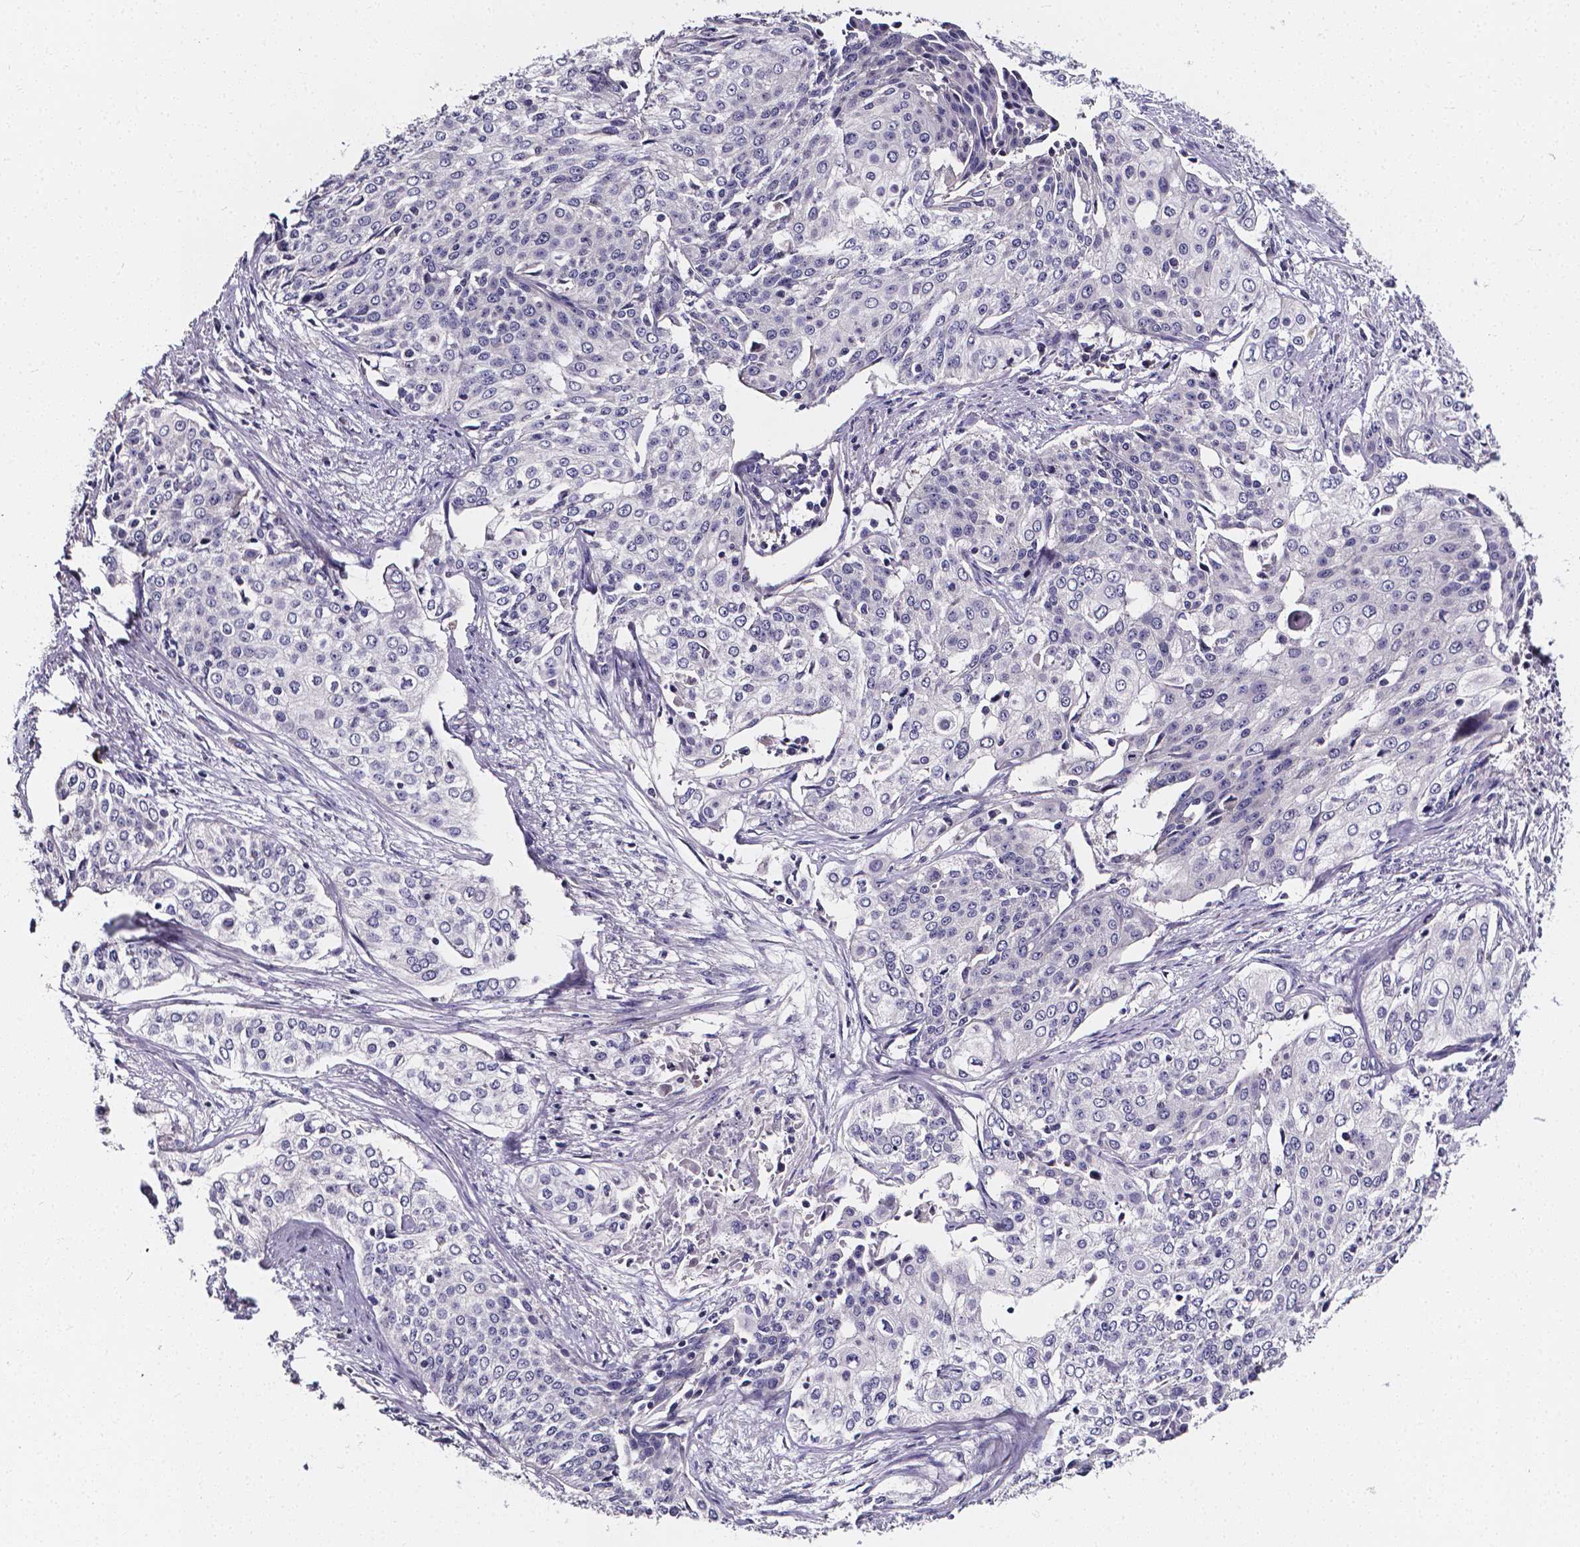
{"staining": {"intensity": "negative", "quantity": "none", "location": "none"}, "tissue": "cervical cancer", "cell_type": "Tumor cells", "image_type": "cancer", "snomed": [{"axis": "morphology", "description": "Squamous cell carcinoma, NOS"}, {"axis": "topography", "description": "Cervix"}], "caption": "Human cervical cancer stained for a protein using immunohistochemistry (IHC) displays no positivity in tumor cells.", "gene": "CACNG8", "patient": {"sex": "female", "age": 39}}